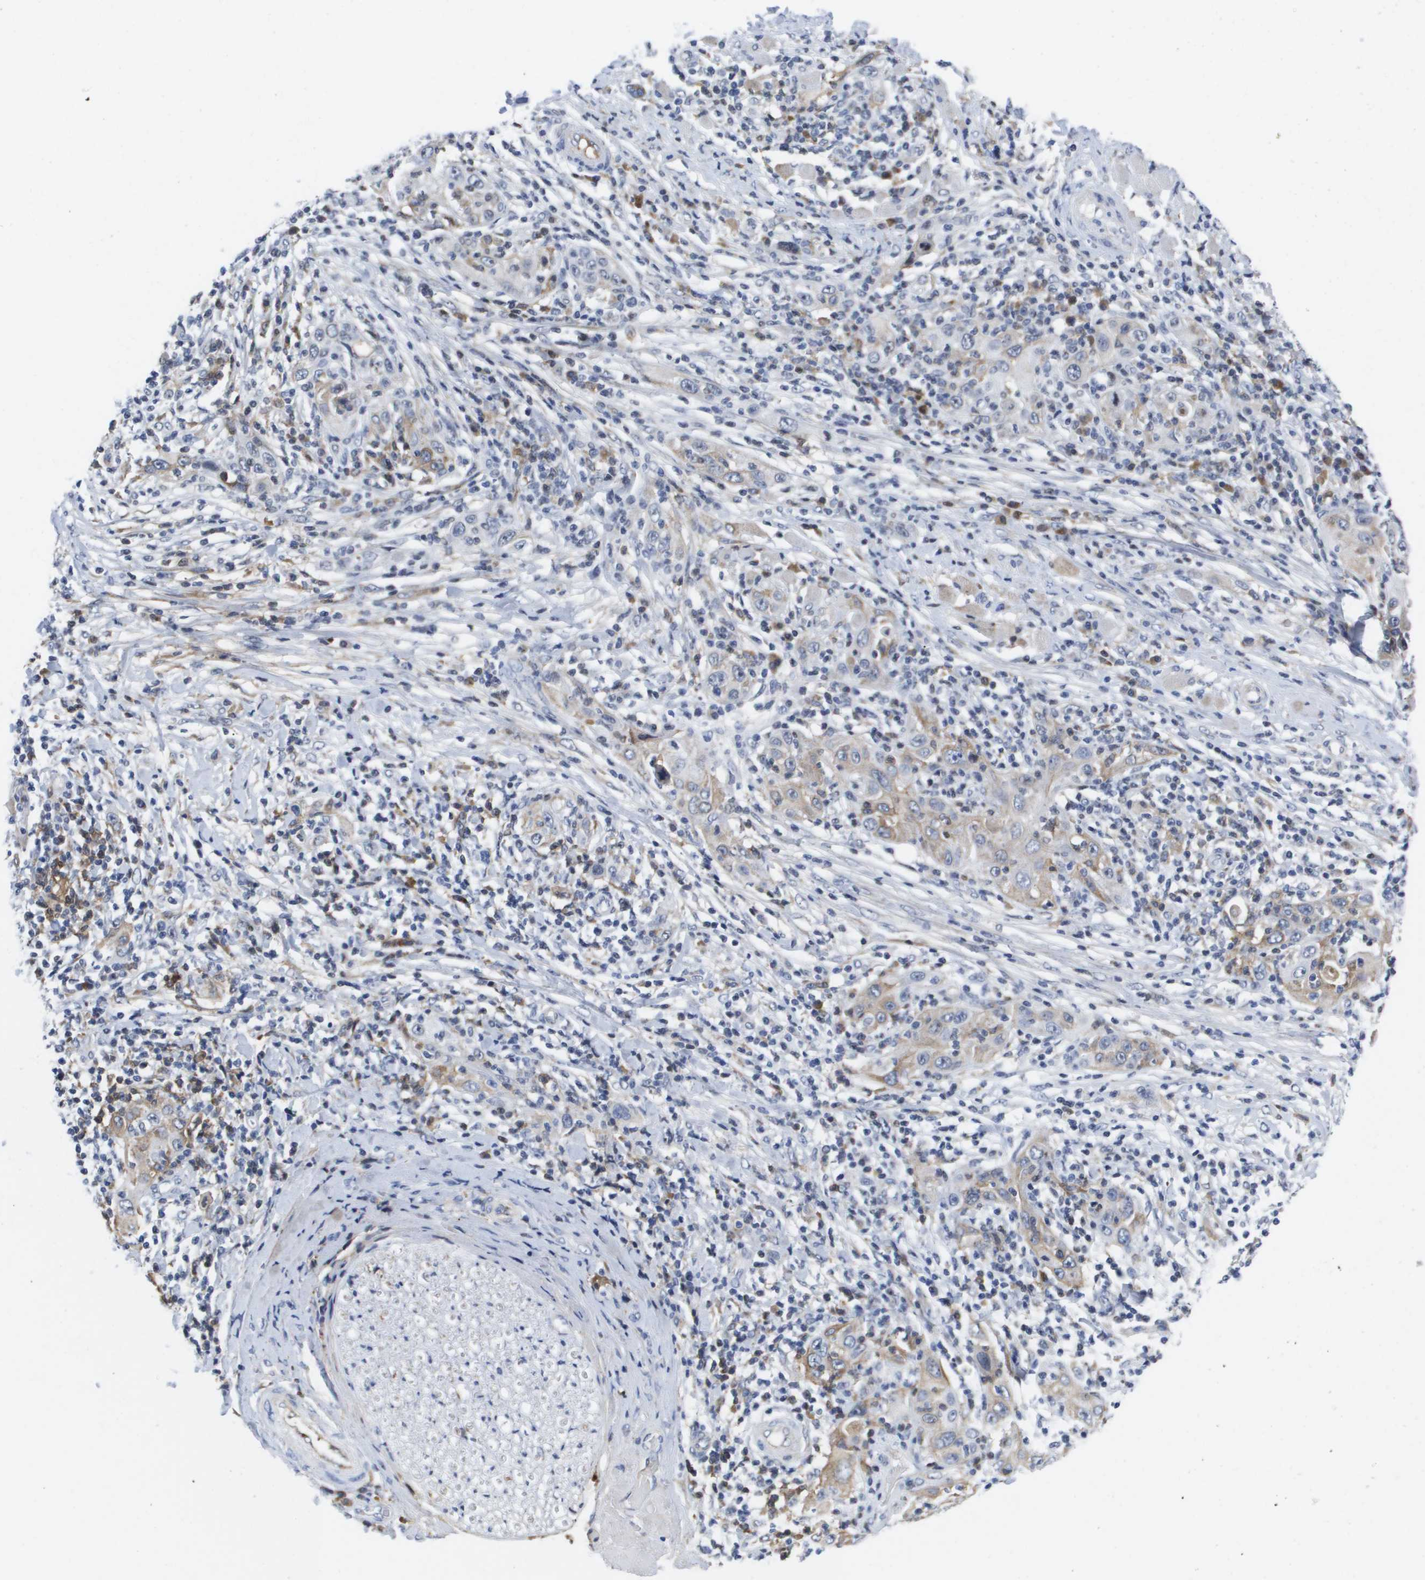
{"staining": {"intensity": "weak", "quantity": "<25%", "location": "cytoplasmic/membranous"}, "tissue": "skin cancer", "cell_type": "Tumor cells", "image_type": "cancer", "snomed": [{"axis": "morphology", "description": "Squamous cell carcinoma, NOS"}, {"axis": "topography", "description": "Skin"}], "caption": "DAB (3,3'-diaminobenzidine) immunohistochemical staining of human skin squamous cell carcinoma displays no significant positivity in tumor cells.", "gene": "SERPINC1", "patient": {"sex": "female", "age": 88}}